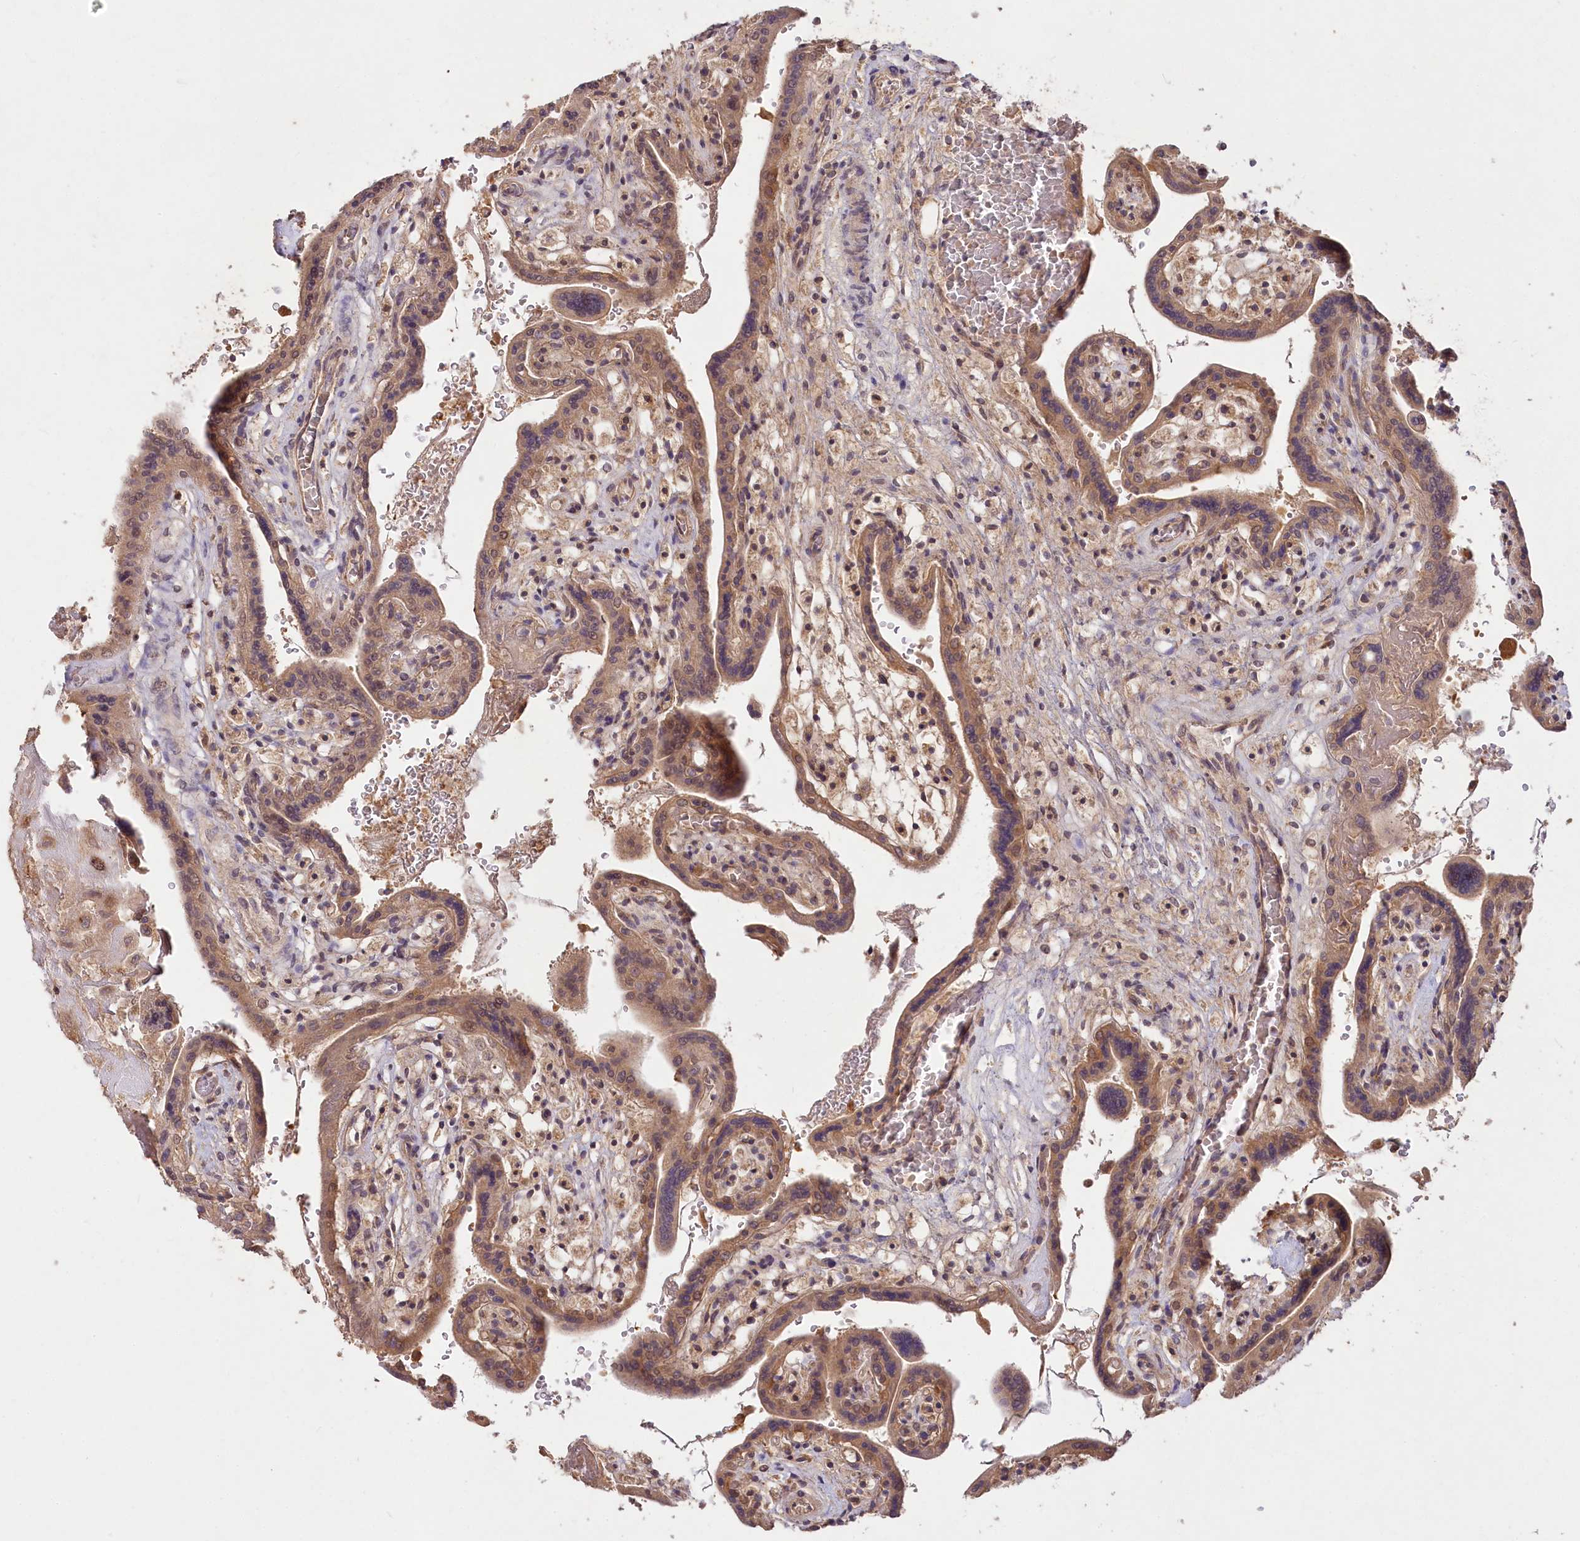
{"staining": {"intensity": "moderate", "quantity": ">75%", "location": "cytoplasmic/membranous"}, "tissue": "placenta", "cell_type": "Trophoblastic cells", "image_type": "normal", "snomed": [{"axis": "morphology", "description": "Normal tissue, NOS"}, {"axis": "topography", "description": "Placenta"}], "caption": "Approximately >75% of trophoblastic cells in benign placenta show moderate cytoplasmic/membranous protein expression as visualized by brown immunohistochemical staining.", "gene": "IRAK1BP1", "patient": {"sex": "female", "age": 37}}